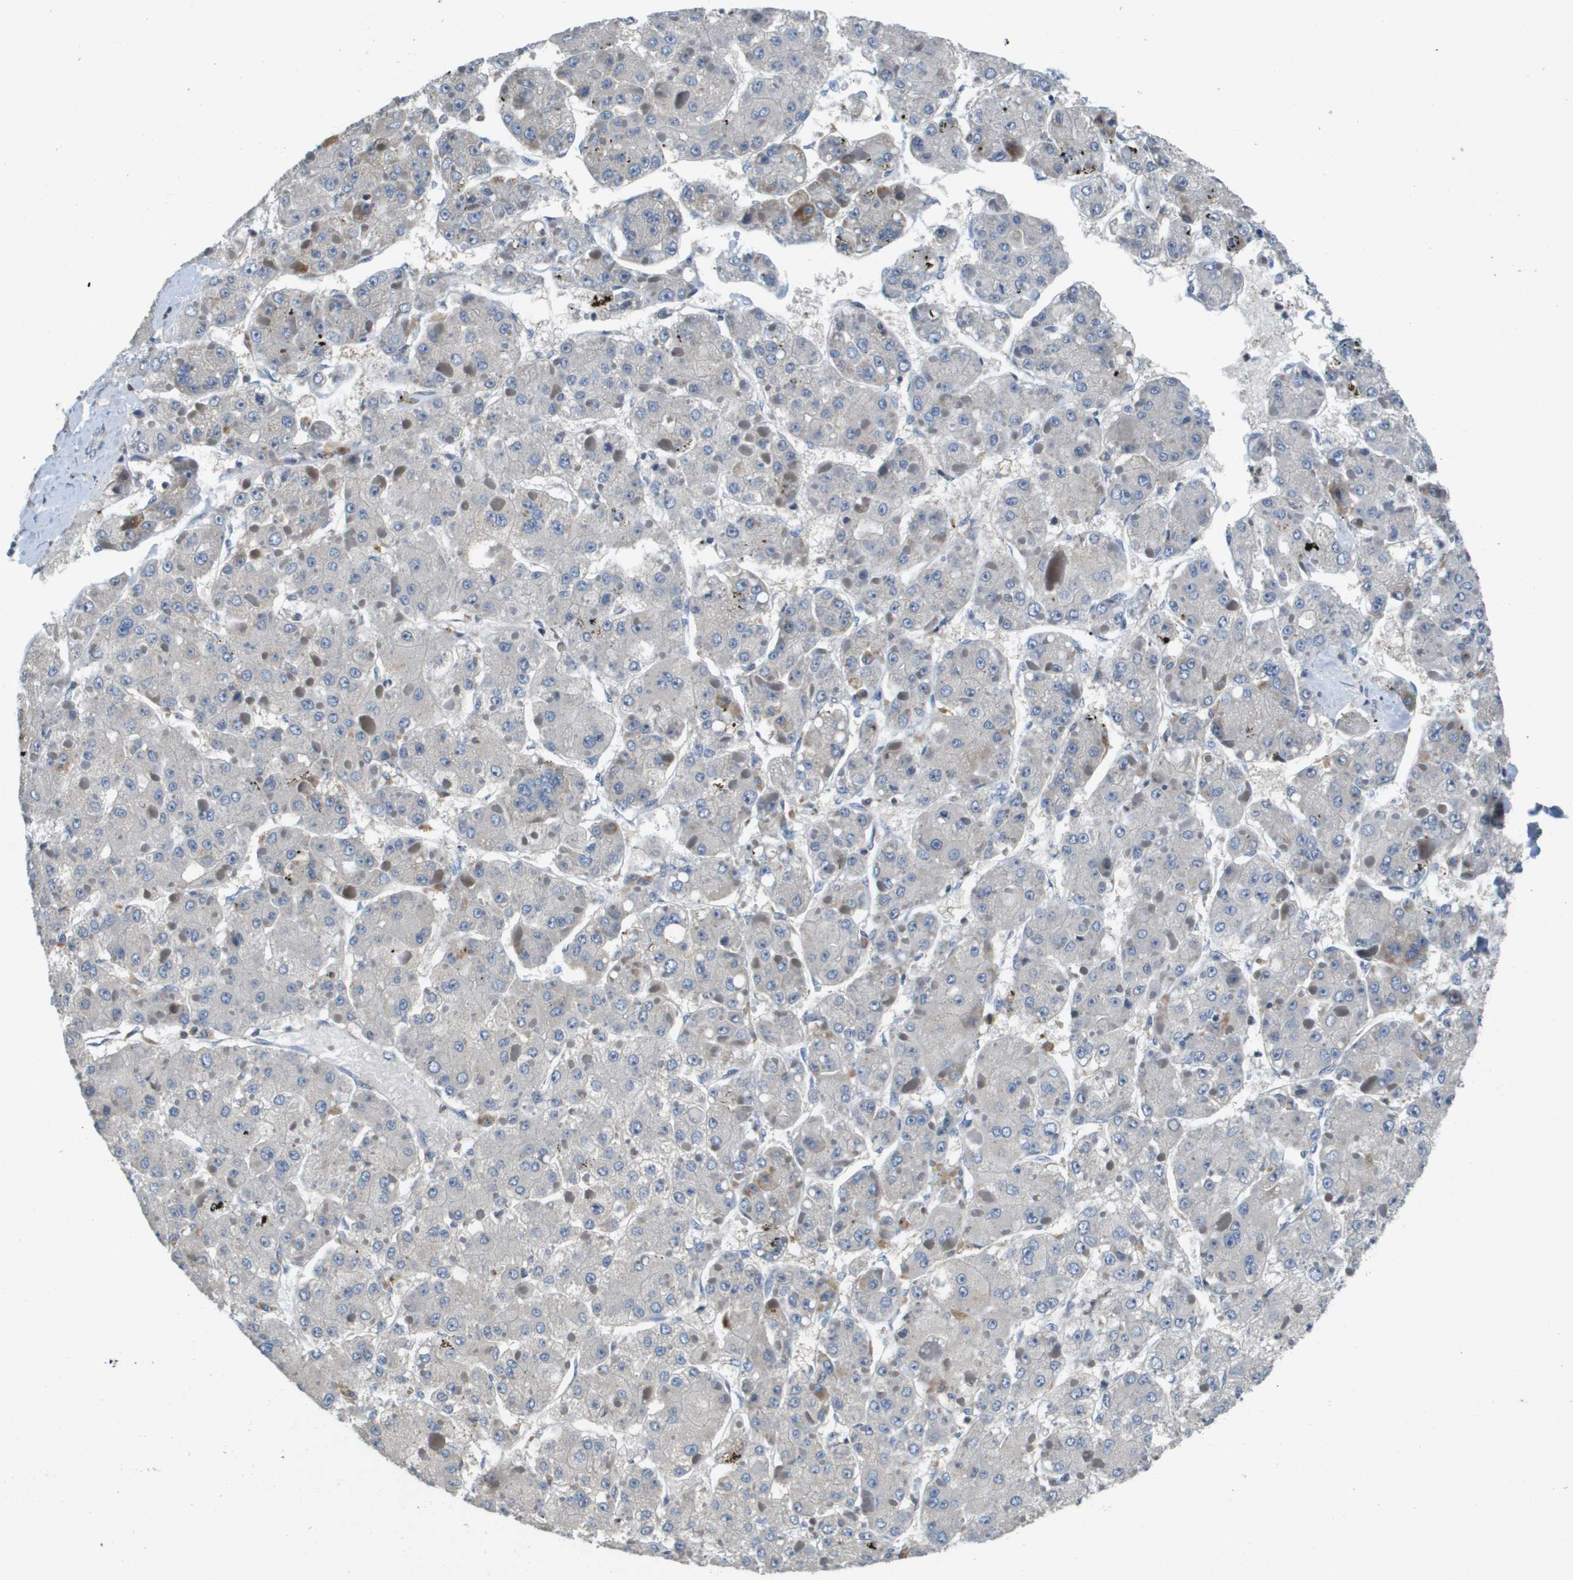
{"staining": {"intensity": "negative", "quantity": "none", "location": "none"}, "tissue": "liver cancer", "cell_type": "Tumor cells", "image_type": "cancer", "snomed": [{"axis": "morphology", "description": "Carcinoma, Hepatocellular, NOS"}, {"axis": "topography", "description": "Liver"}], "caption": "An immunohistochemistry (IHC) image of hepatocellular carcinoma (liver) is shown. There is no staining in tumor cells of hepatocellular carcinoma (liver).", "gene": "SCN4B", "patient": {"sex": "female", "age": 73}}